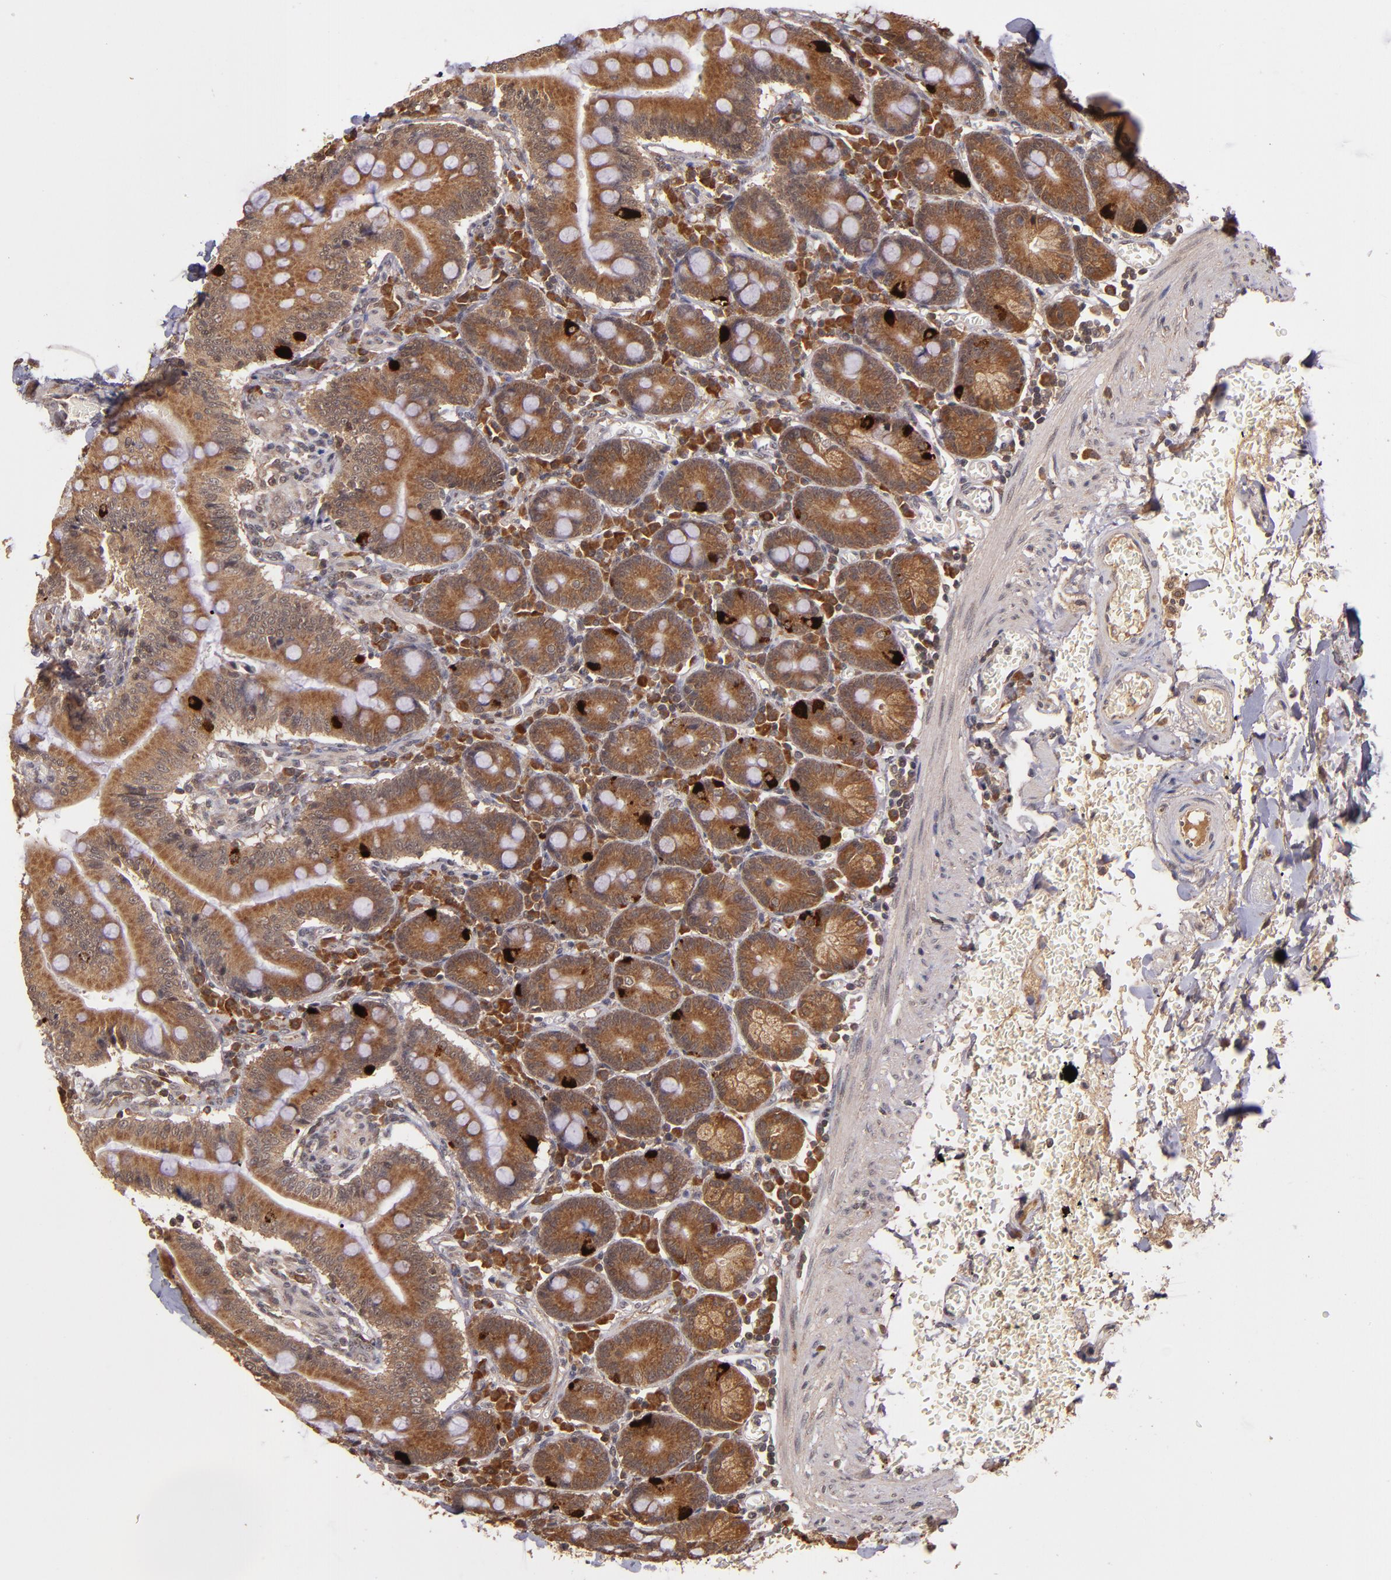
{"staining": {"intensity": "strong", "quantity": ">75%", "location": "nuclear"}, "tissue": "small intestine", "cell_type": "Glandular cells", "image_type": "normal", "snomed": [{"axis": "morphology", "description": "Normal tissue, NOS"}, {"axis": "topography", "description": "Small intestine"}], "caption": "Immunohistochemical staining of unremarkable human small intestine exhibits >75% levels of strong nuclear protein expression in approximately >75% of glandular cells. (Stains: DAB (3,3'-diaminobenzidine) in brown, nuclei in blue, Microscopy: brightfield microscopy at high magnification).", "gene": "RIOK3", "patient": {"sex": "male", "age": 71}}